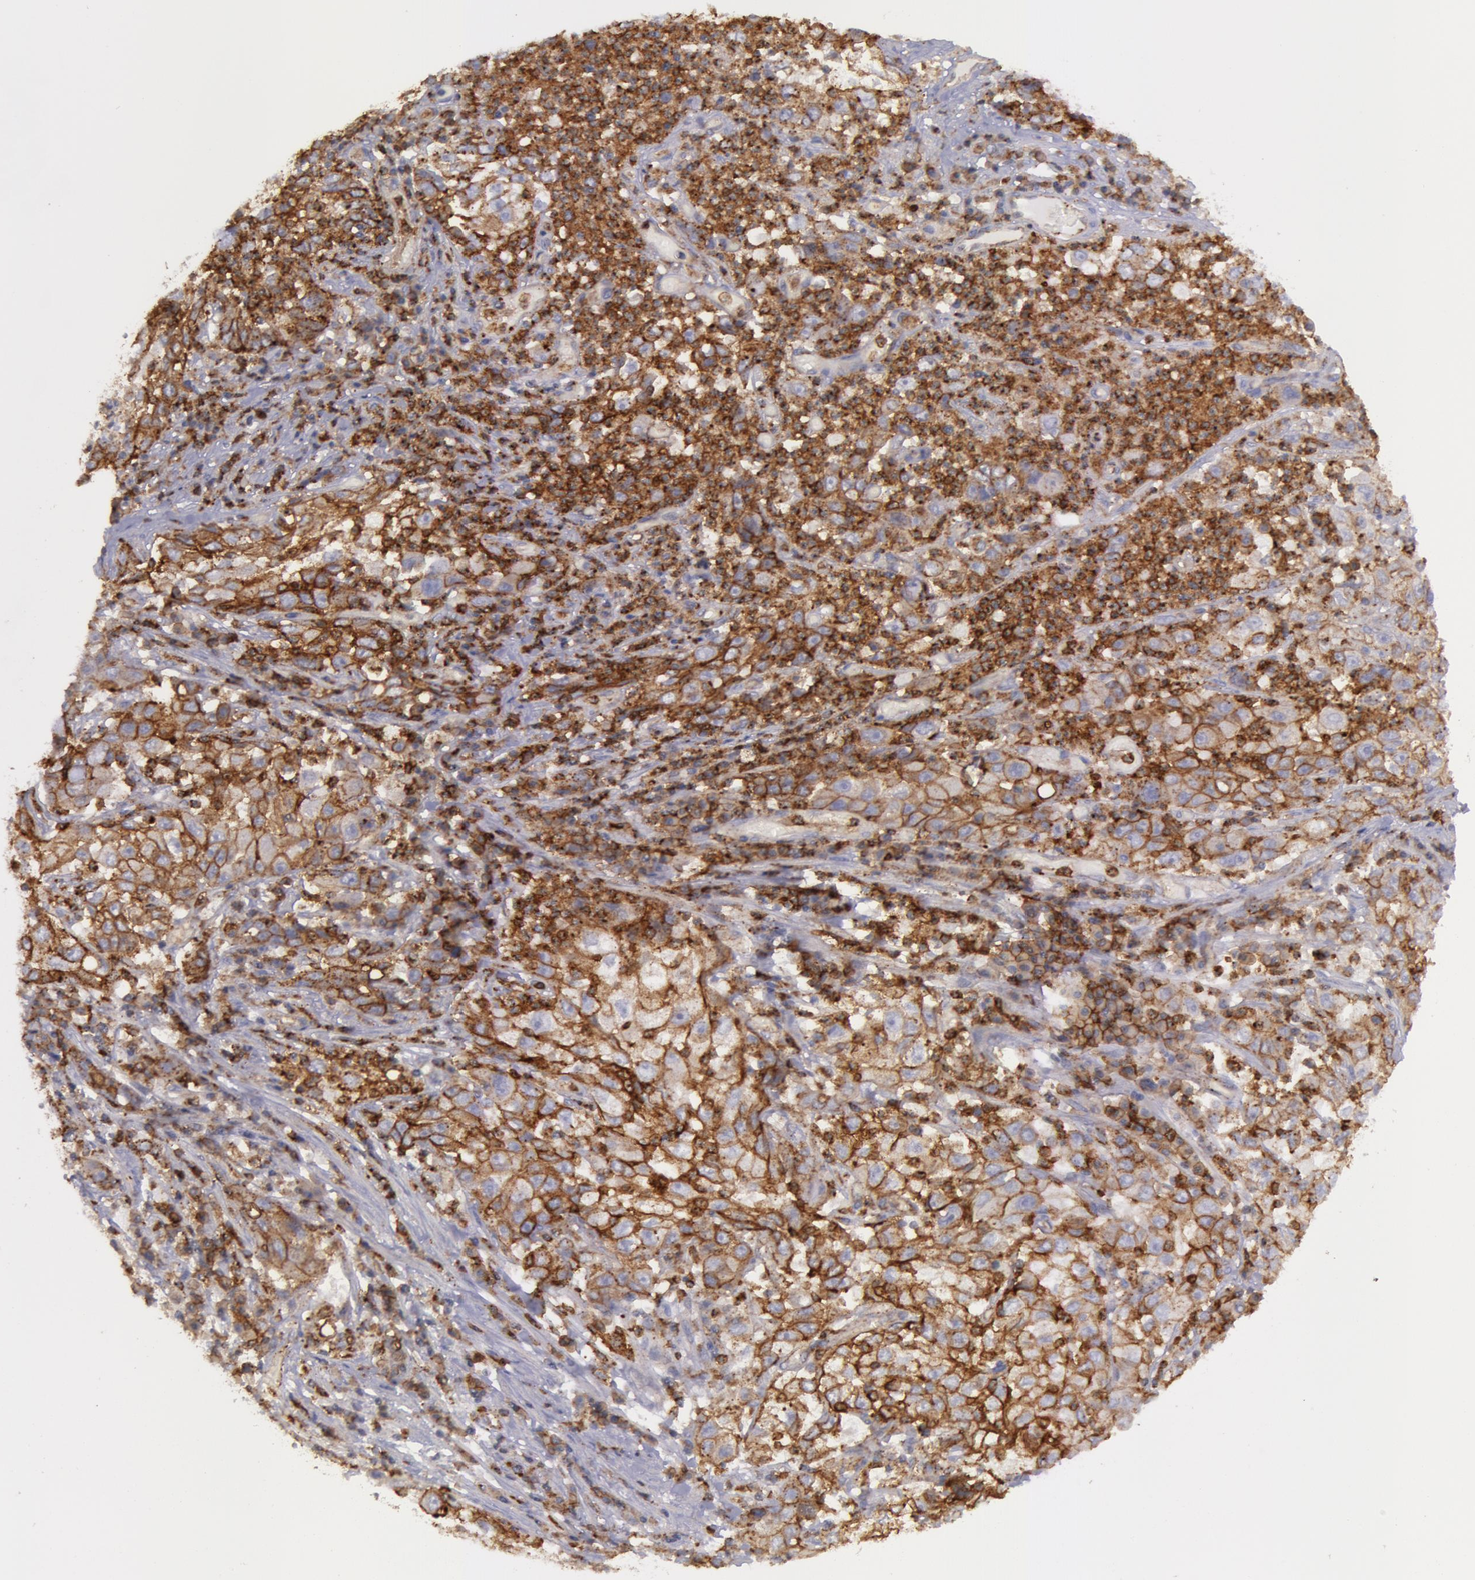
{"staining": {"intensity": "strong", "quantity": ">75%", "location": "cytoplasmic/membranous"}, "tissue": "cervical cancer", "cell_type": "Tumor cells", "image_type": "cancer", "snomed": [{"axis": "morphology", "description": "Squamous cell carcinoma, NOS"}, {"axis": "topography", "description": "Cervix"}], "caption": "This image demonstrates IHC staining of human cervical cancer (squamous cell carcinoma), with high strong cytoplasmic/membranous staining in approximately >75% of tumor cells.", "gene": "FLOT2", "patient": {"sex": "female", "age": 36}}